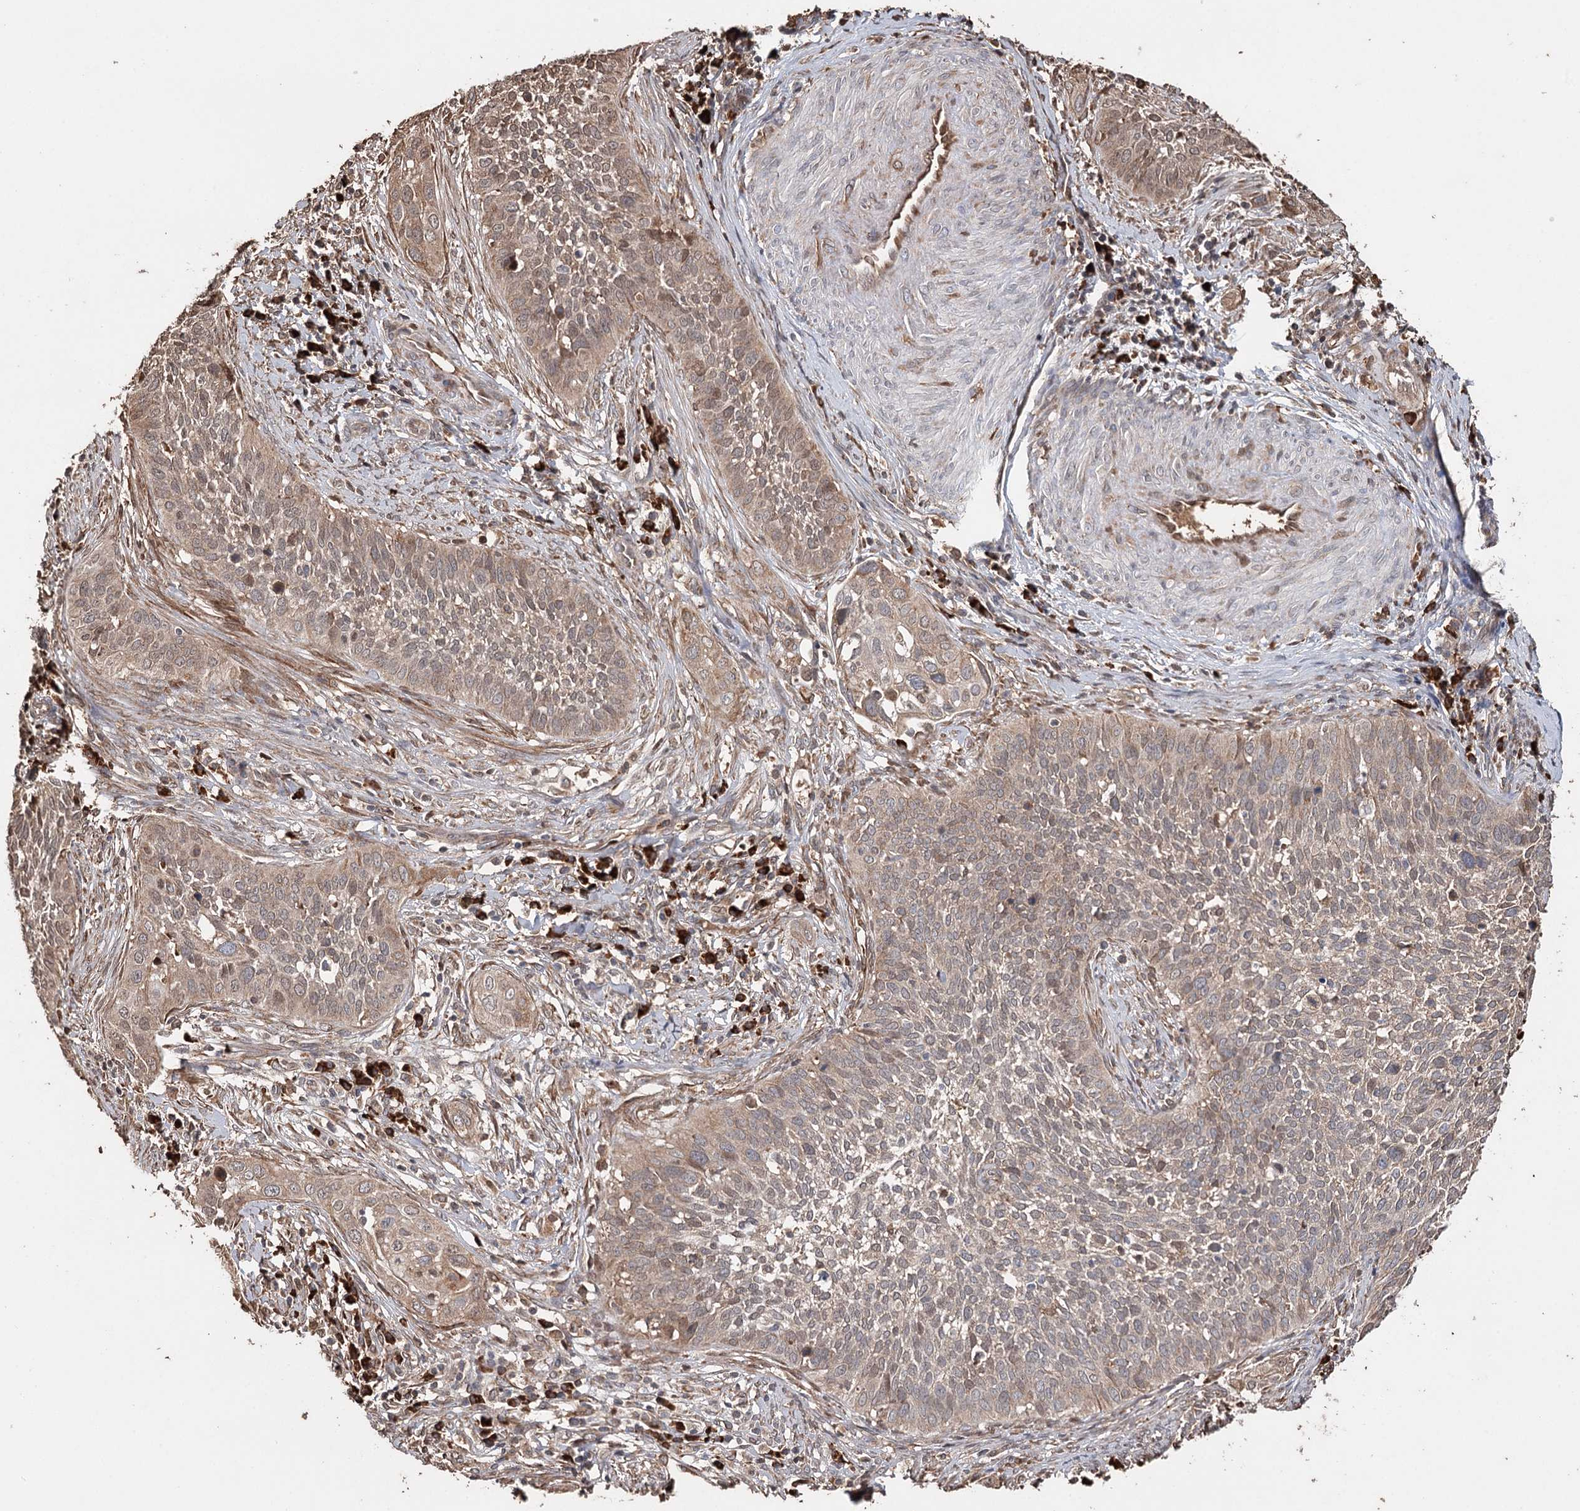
{"staining": {"intensity": "moderate", "quantity": ">75%", "location": "cytoplasmic/membranous"}, "tissue": "cervical cancer", "cell_type": "Tumor cells", "image_type": "cancer", "snomed": [{"axis": "morphology", "description": "Squamous cell carcinoma, NOS"}, {"axis": "topography", "description": "Cervix"}], "caption": "This photomicrograph demonstrates cervical cancer stained with IHC to label a protein in brown. The cytoplasmic/membranous of tumor cells show moderate positivity for the protein. Nuclei are counter-stained blue.", "gene": "SYVN1", "patient": {"sex": "female", "age": 34}}